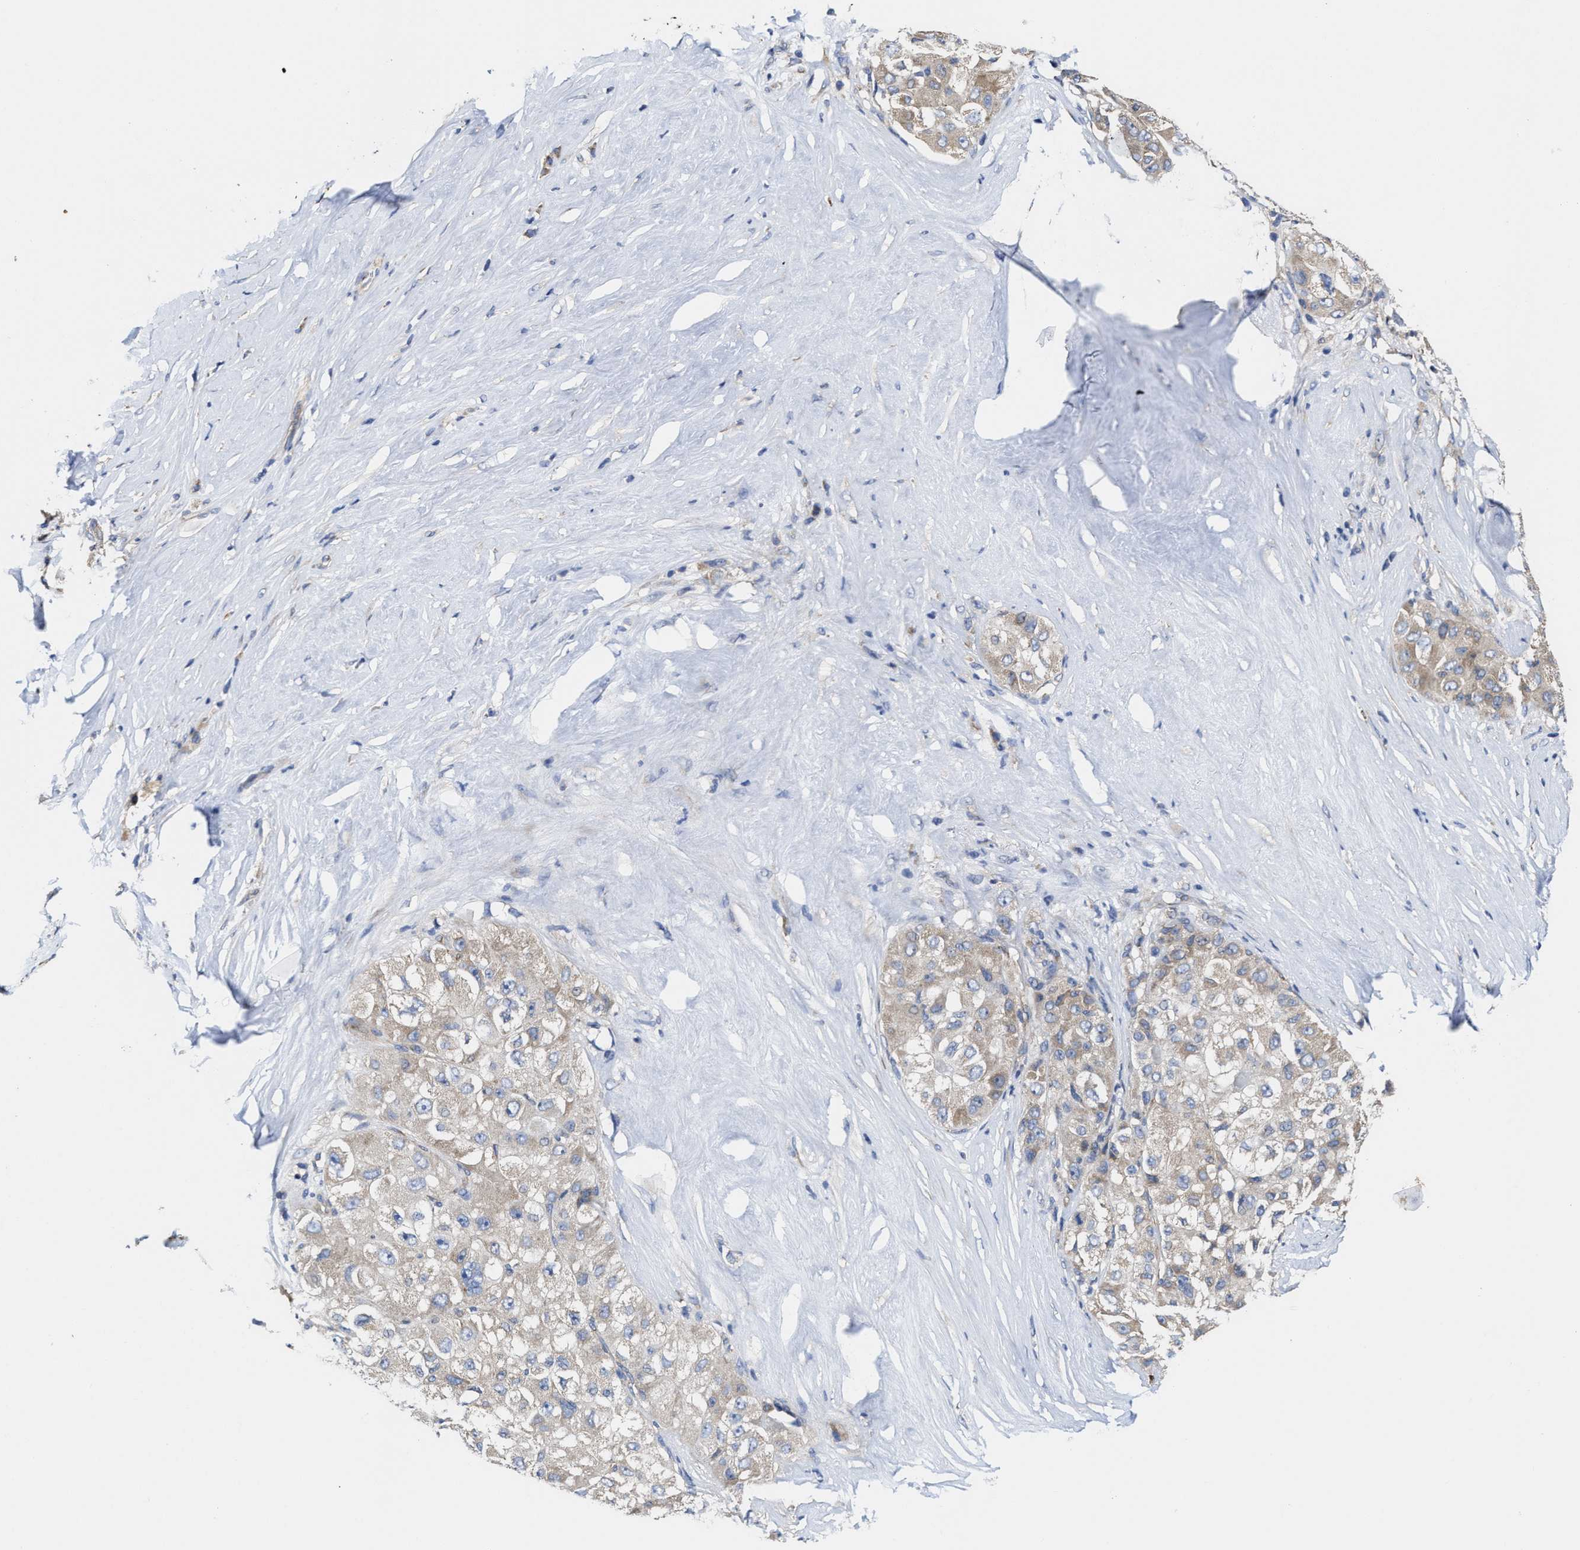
{"staining": {"intensity": "weak", "quantity": ">75%", "location": "cytoplasmic/membranous"}, "tissue": "liver cancer", "cell_type": "Tumor cells", "image_type": "cancer", "snomed": [{"axis": "morphology", "description": "Carcinoma, Hepatocellular, NOS"}, {"axis": "topography", "description": "Liver"}], "caption": "Immunohistochemistry (IHC) of human liver hepatocellular carcinoma demonstrates low levels of weak cytoplasmic/membranous staining in approximately >75% of tumor cells. The protein of interest is shown in brown color, while the nuclei are stained blue.", "gene": "TRAF6", "patient": {"sex": "male", "age": 80}}